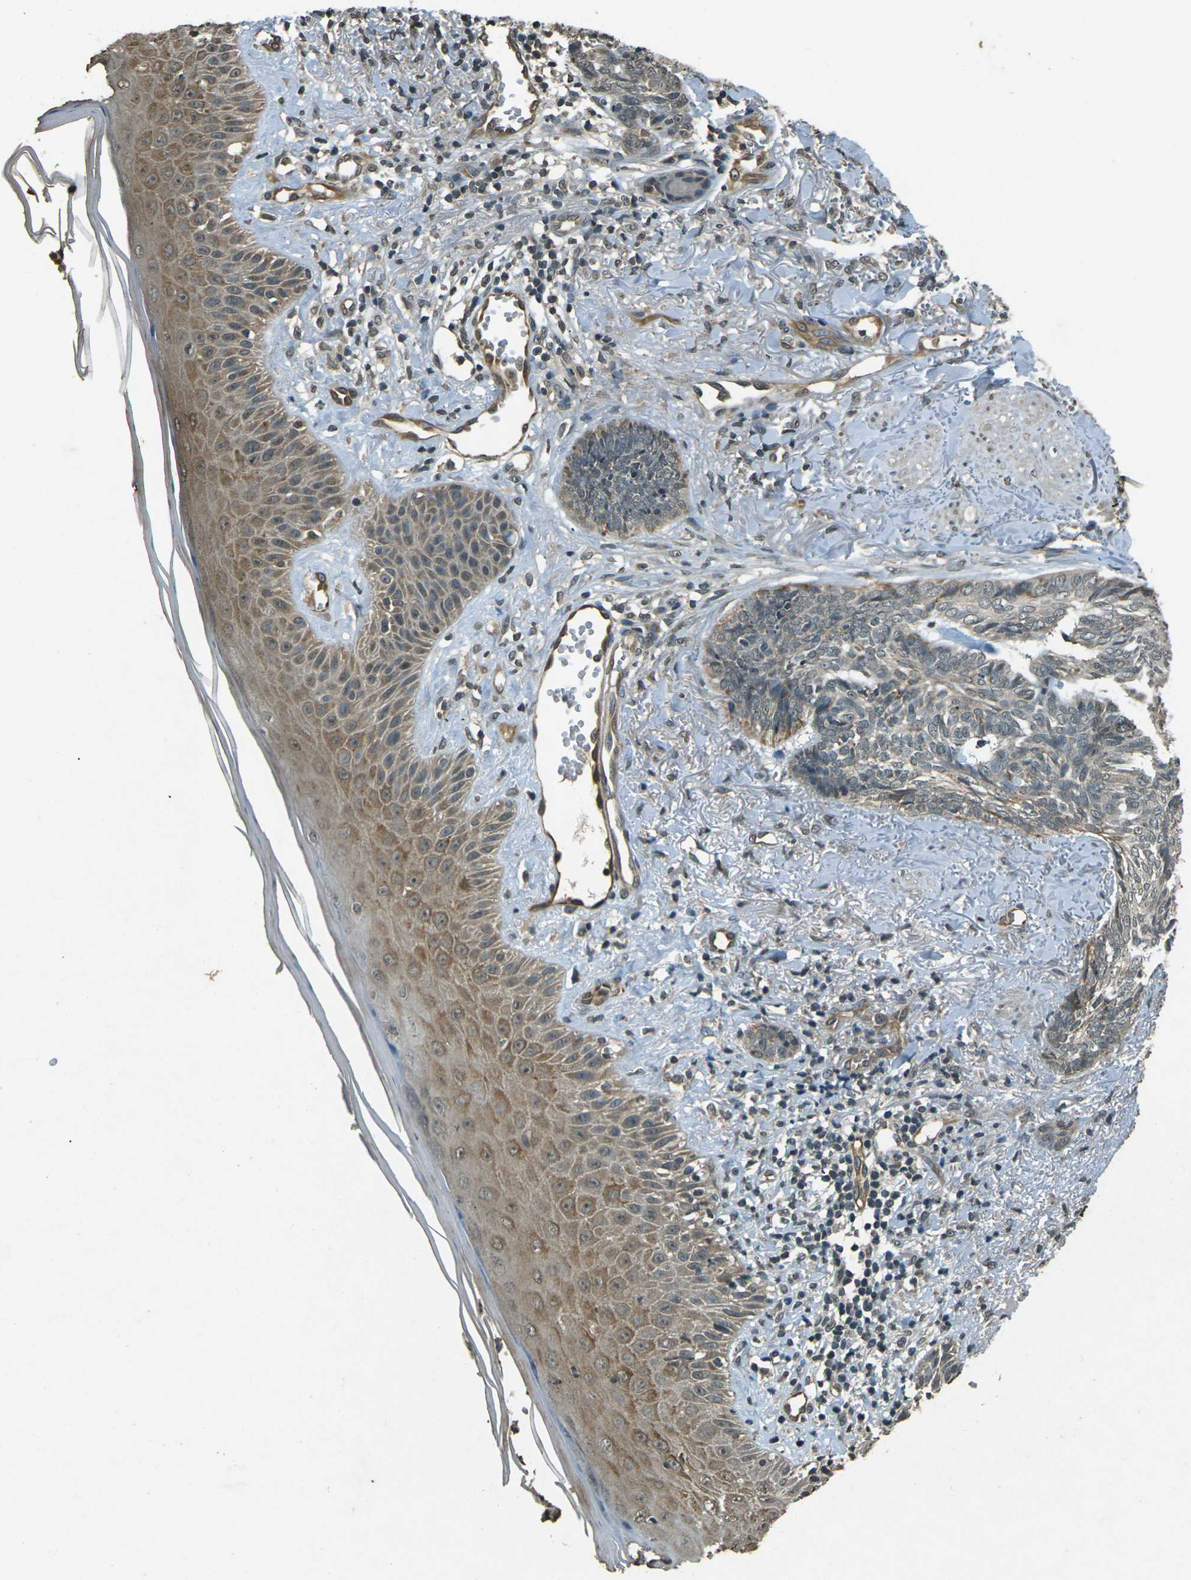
{"staining": {"intensity": "weak", "quantity": ">75%", "location": "cytoplasmic/membranous"}, "tissue": "skin cancer", "cell_type": "Tumor cells", "image_type": "cancer", "snomed": [{"axis": "morphology", "description": "Basal cell carcinoma"}, {"axis": "topography", "description": "Skin"}], "caption": "The histopathology image displays immunohistochemical staining of skin basal cell carcinoma. There is weak cytoplasmic/membranous staining is appreciated in about >75% of tumor cells.", "gene": "PDE2A", "patient": {"sex": "male", "age": 43}}